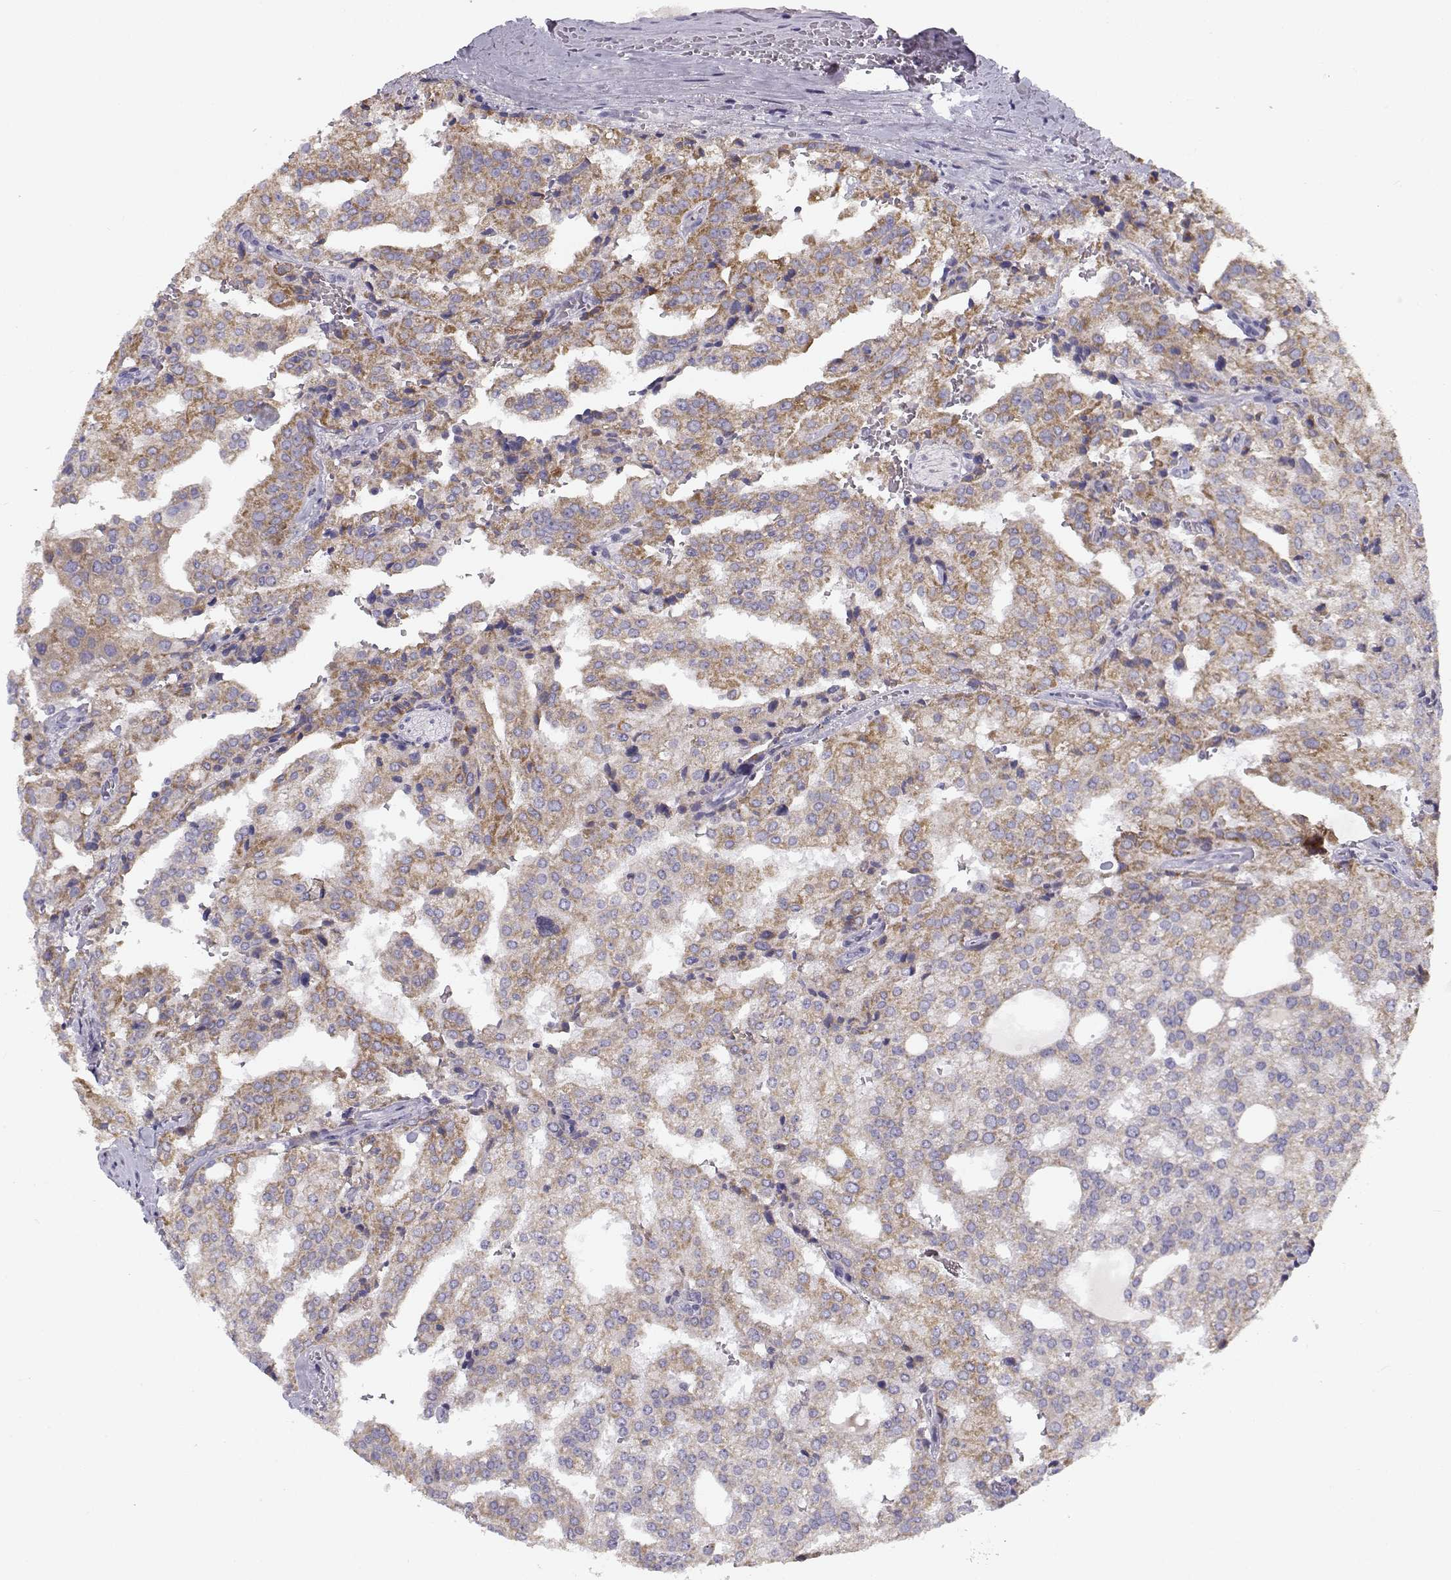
{"staining": {"intensity": "moderate", "quantity": "25%-75%", "location": "cytoplasmic/membranous"}, "tissue": "prostate cancer", "cell_type": "Tumor cells", "image_type": "cancer", "snomed": [{"axis": "morphology", "description": "Adenocarcinoma, High grade"}, {"axis": "topography", "description": "Prostate"}], "caption": "DAB (3,3'-diaminobenzidine) immunohistochemical staining of prostate adenocarcinoma (high-grade) demonstrates moderate cytoplasmic/membranous protein expression in about 25%-75% of tumor cells.", "gene": "DDX25", "patient": {"sex": "male", "age": 68}}